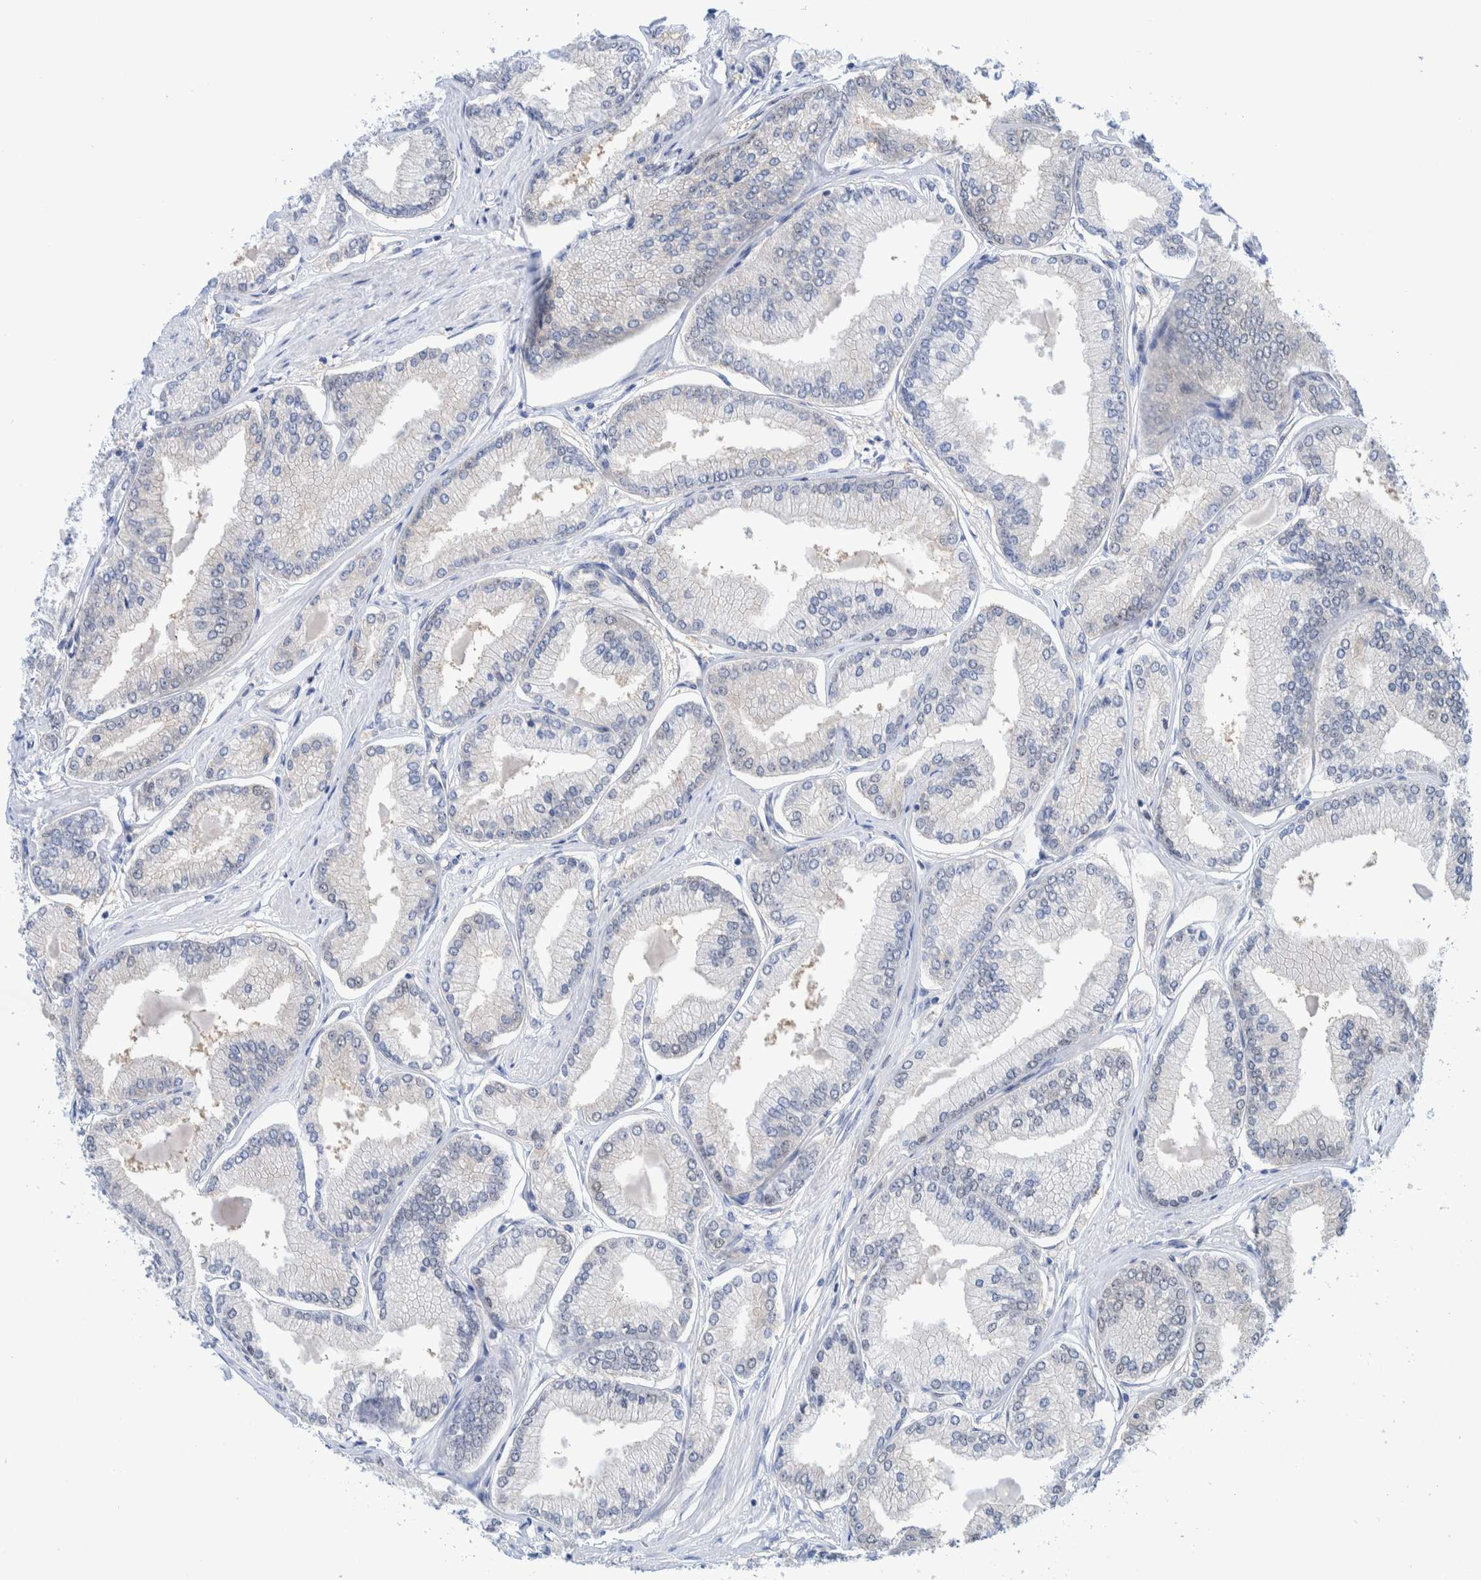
{"staining": {"intensity": "negative", "quantity": "none", "location": "none"}, "tissue": "prostate cancer", "cell_type": "Tumor cells", "image_type": "cancer", "snomed": [{"axis": "morphology", "description": "Adenocarcinoma, Low grade"}, {"axis": "topography", "description": "Prostate"}], "caption": "Tumor cells show no significant expression in prostate cancer.", "gene": "PFAS", "patient": {"sex": "male", "age": 52}}